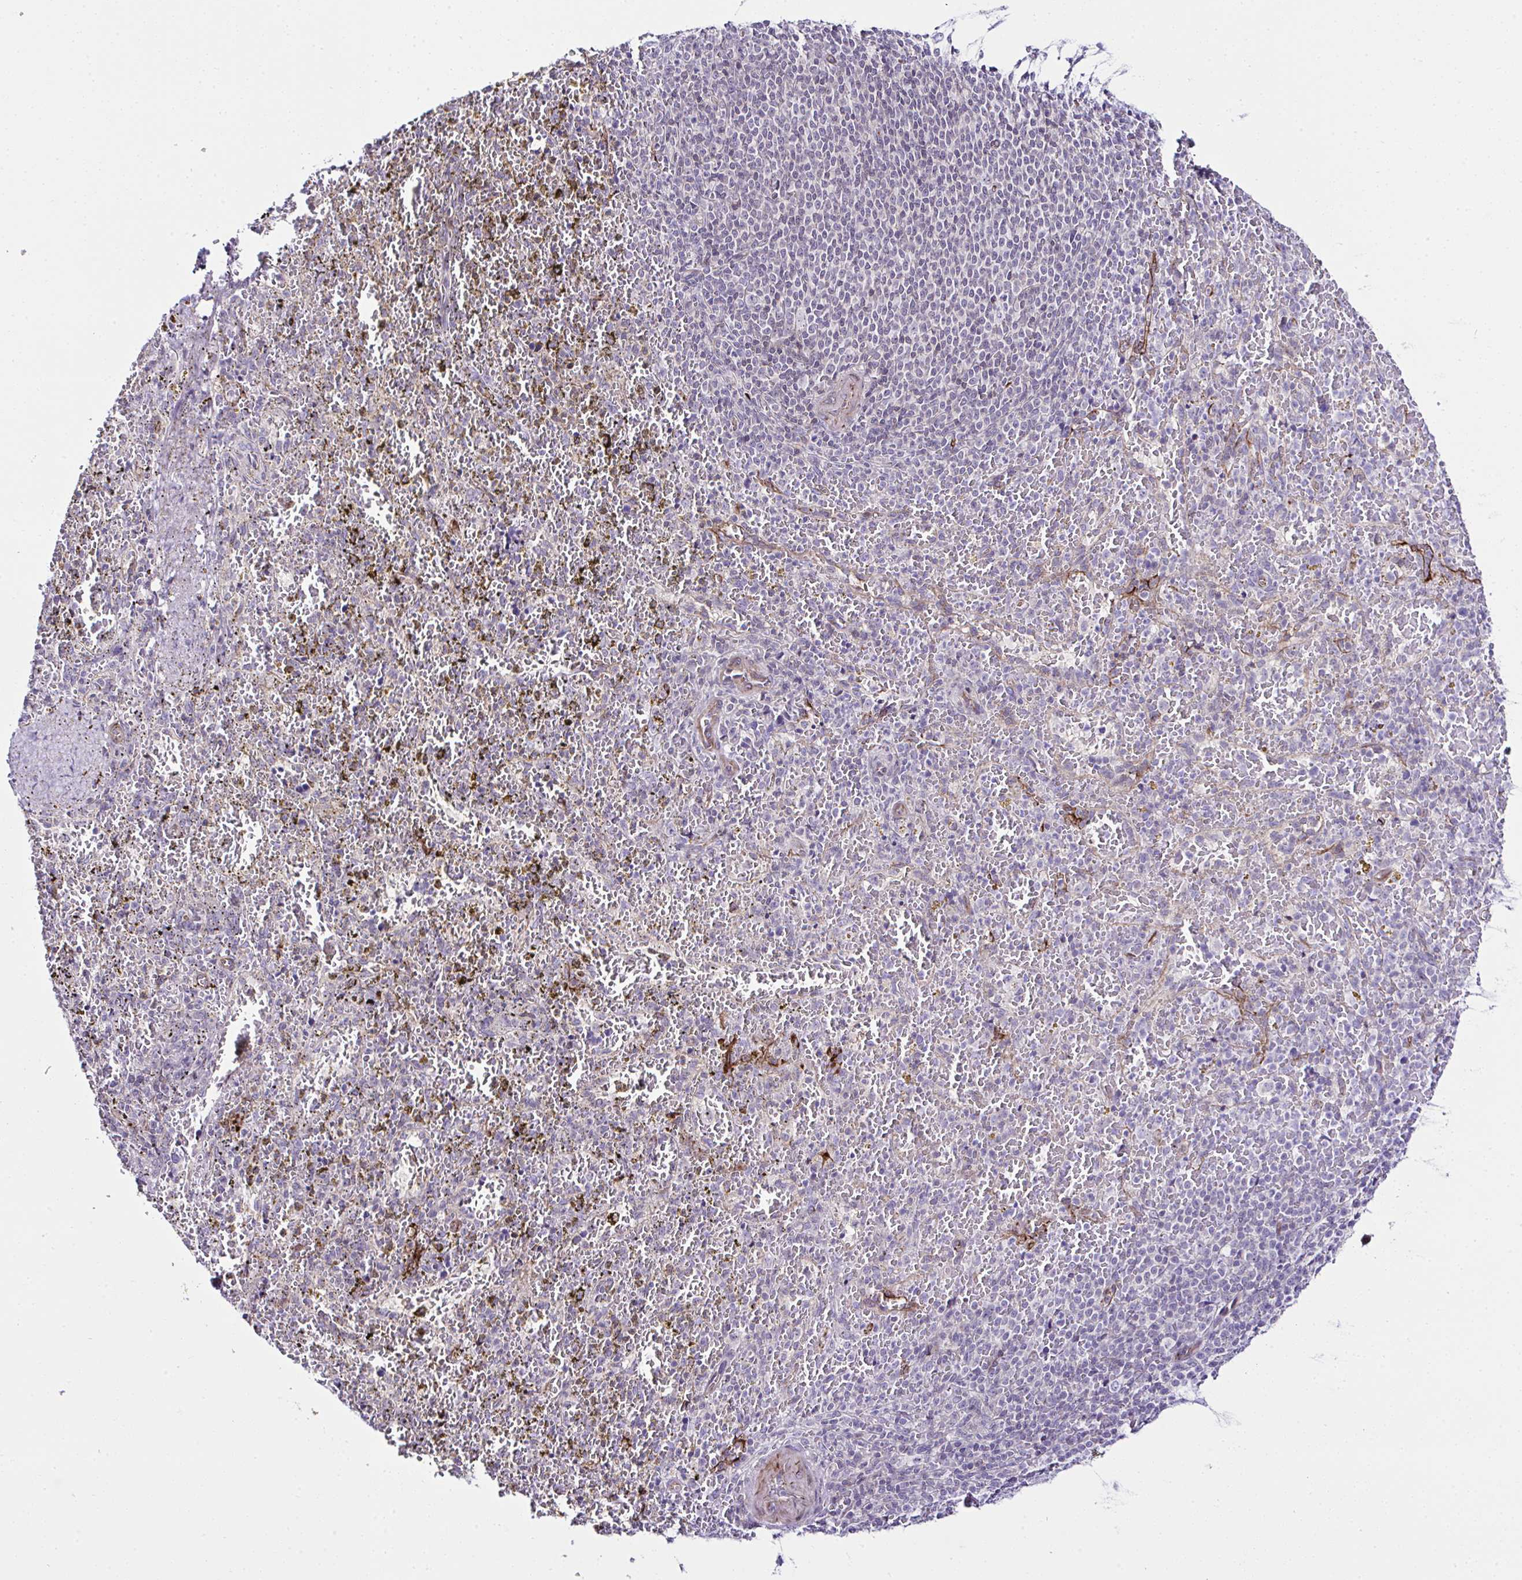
{"staining": {"intensity": "negative", "quantity": "none", "location": "none"}, "tissue": "spleen", "cell_type": "Cells in red pulp", "image_type": "normal", "snomed": [{"axis": "morphology", "description": "Normal tissue, NOS"}, {"axis": "topography", "description": "Spleen"}], "caption": "This is an immunohistochemistry histopathology image of benign spleen. There is no expression in cells in red pulp.", "gene": "FBXO34", "patient": {"sex": "female", "age": 50}}